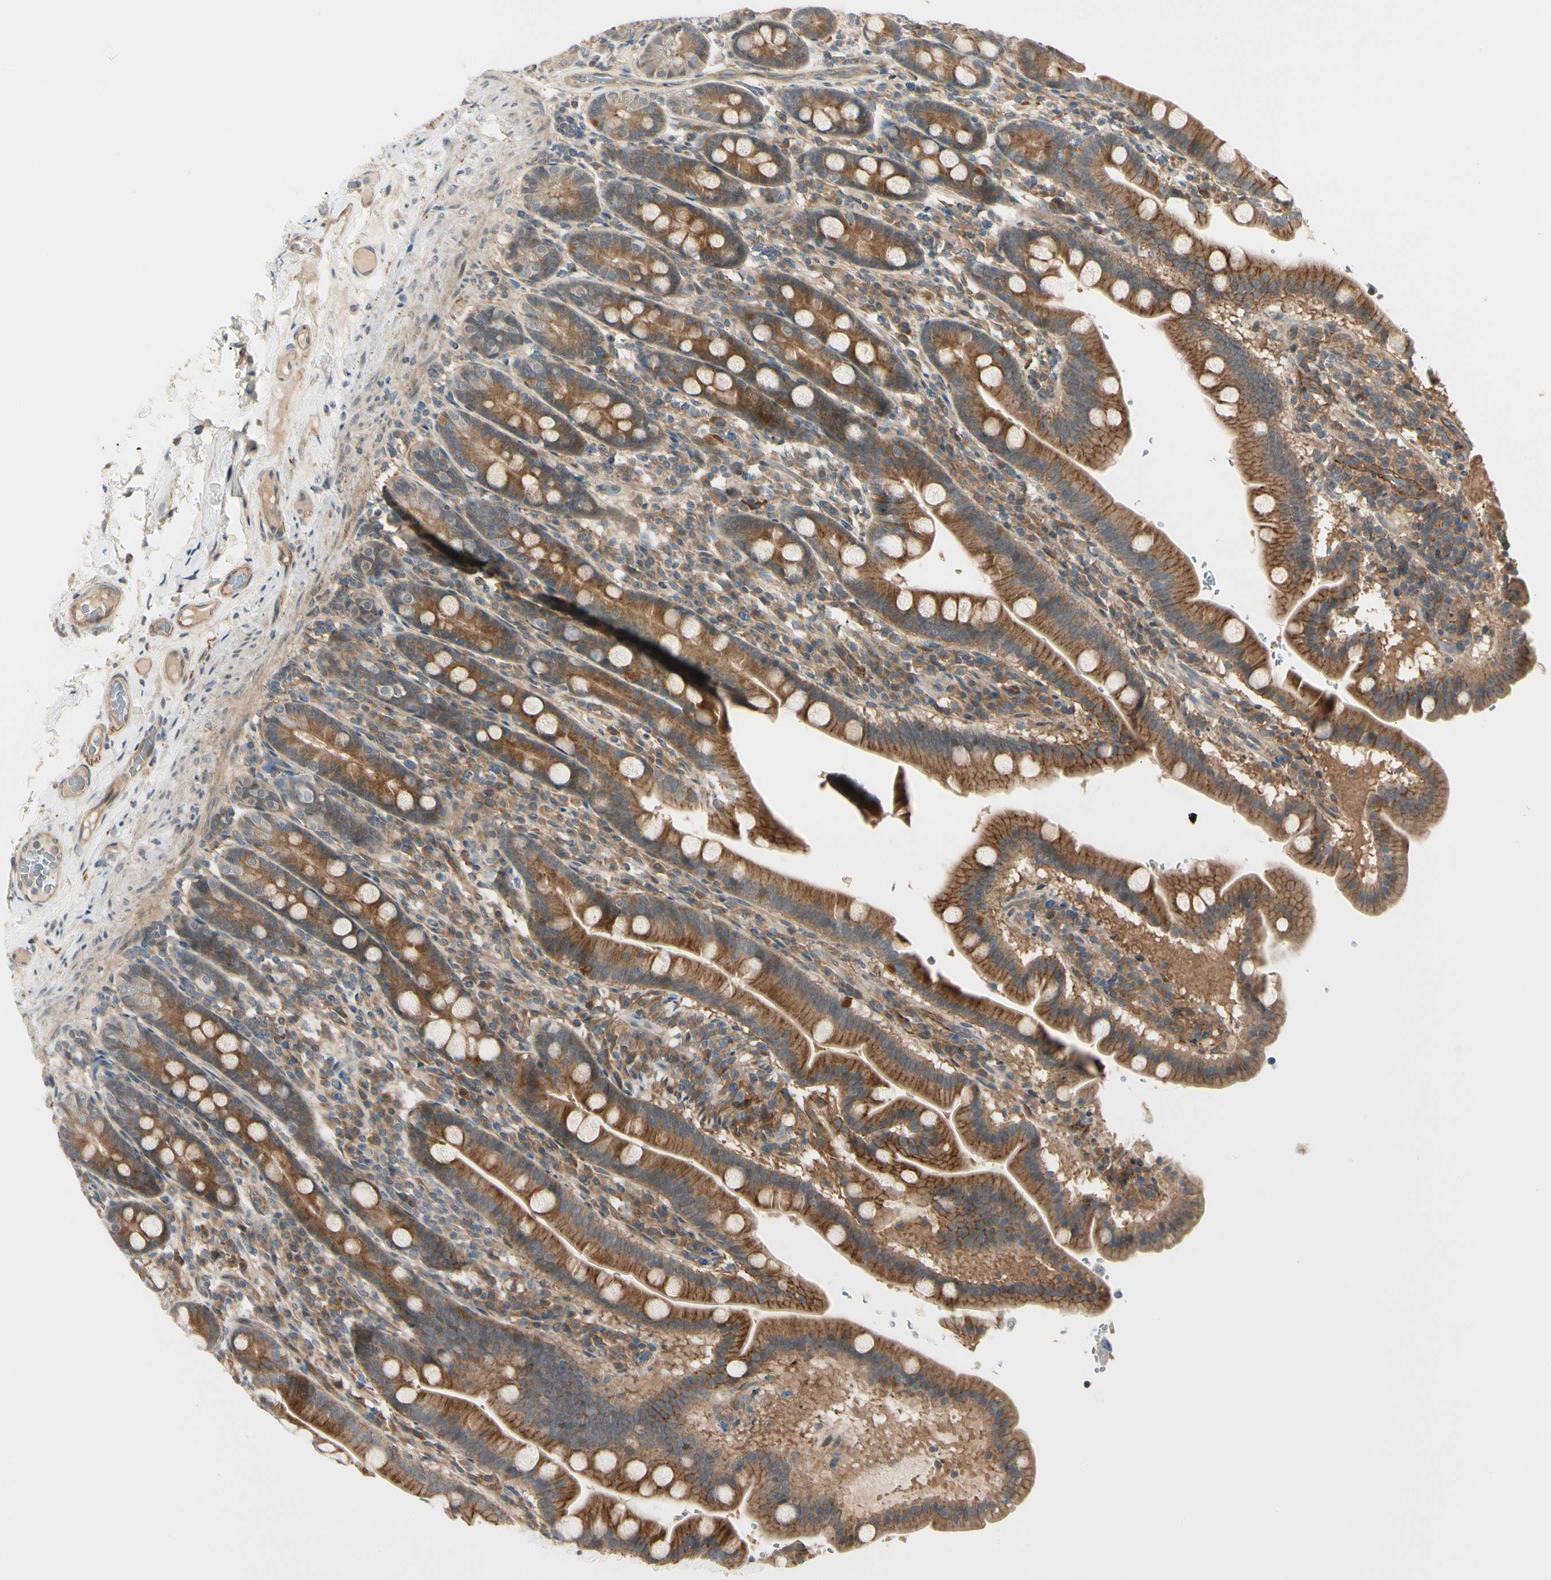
{"staining": {"intensity": "moderate", "quantity": ">75%", "location": "cytoplasmic/membranous"}, "tissue": "duodenum", "cell_type": "Glandular cells", "image_type": "normal", "snomed": [{"axis": "morphology", "description": "Normal tissue, NOS"}, {"axis": "topography", "description": "Duodenum"}], "caption": "Duodenum stained for a protein (brown) exhibits moderate cytoplasmic/membranous positive expression in about >75% of glandular cells.", "gene": "F2R", "patient": {"sex": "male", "age": 50}}